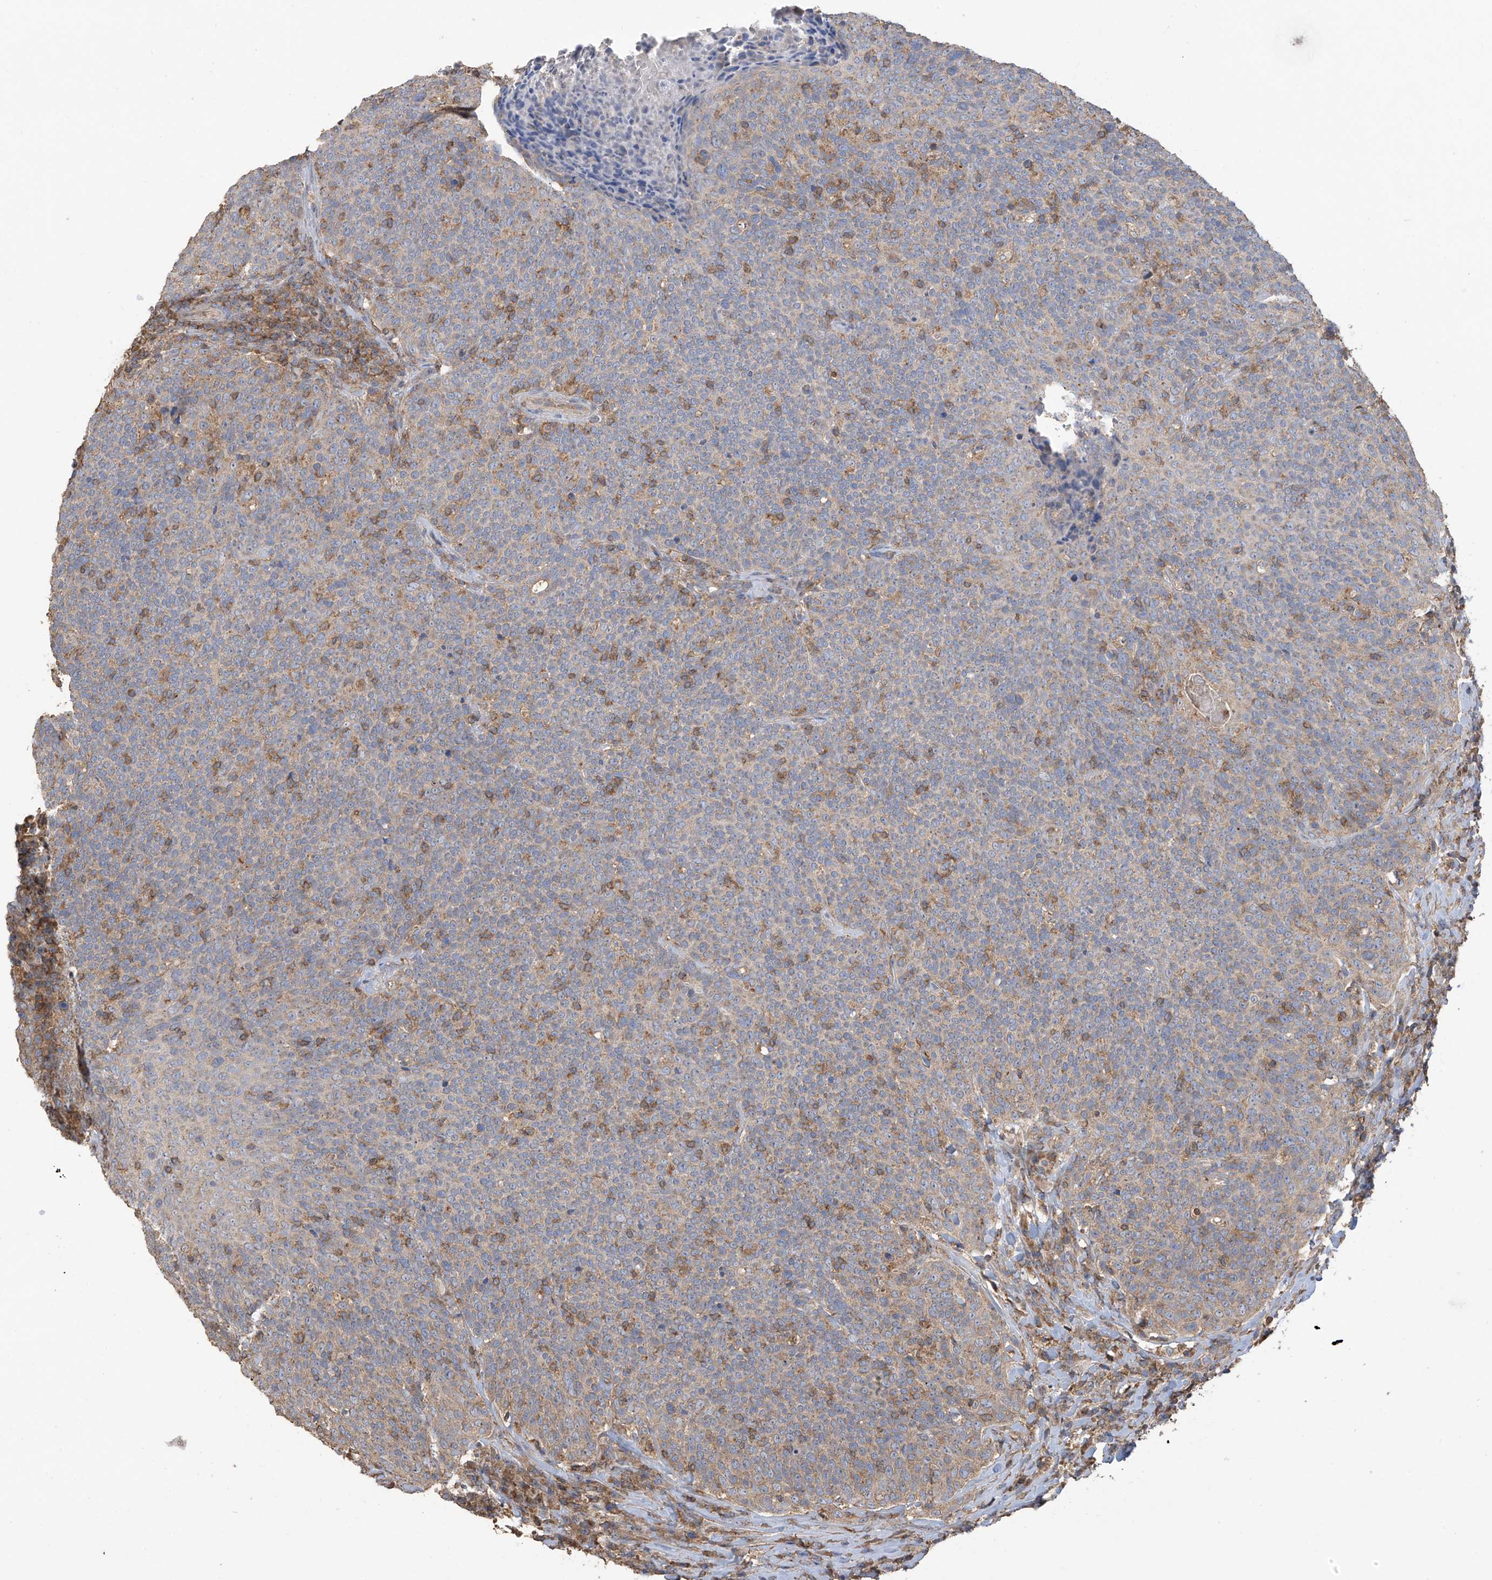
{"staining": {"intensity": "weak", "quantity": "25%-75%", "location": "cytoplasmic/membranous"}, "tissue": "head and neck cancer", "cell_type": "Tumor cells", "image_type": "cancer", "snomed": [{"axis": "morphology", "description": "Squamous cell carcinoma, NOS"}, {"axis": "morphology", "description": "Squamous cell carcinoma, metastatic, NOS"}, {"axis": "topography", "description": "Lymph node"}, {"axis": "topography", "description": "Head-Neck"}], "caption": "Immunohistochemical staining of human head and neck squamous cell carcinoma shows weak cytoplasmic/membranous protein positivity in approximately 25%-75% of tumor cells.", "gene": "COX10", "patient": {"sex": "male", "age": 62}}